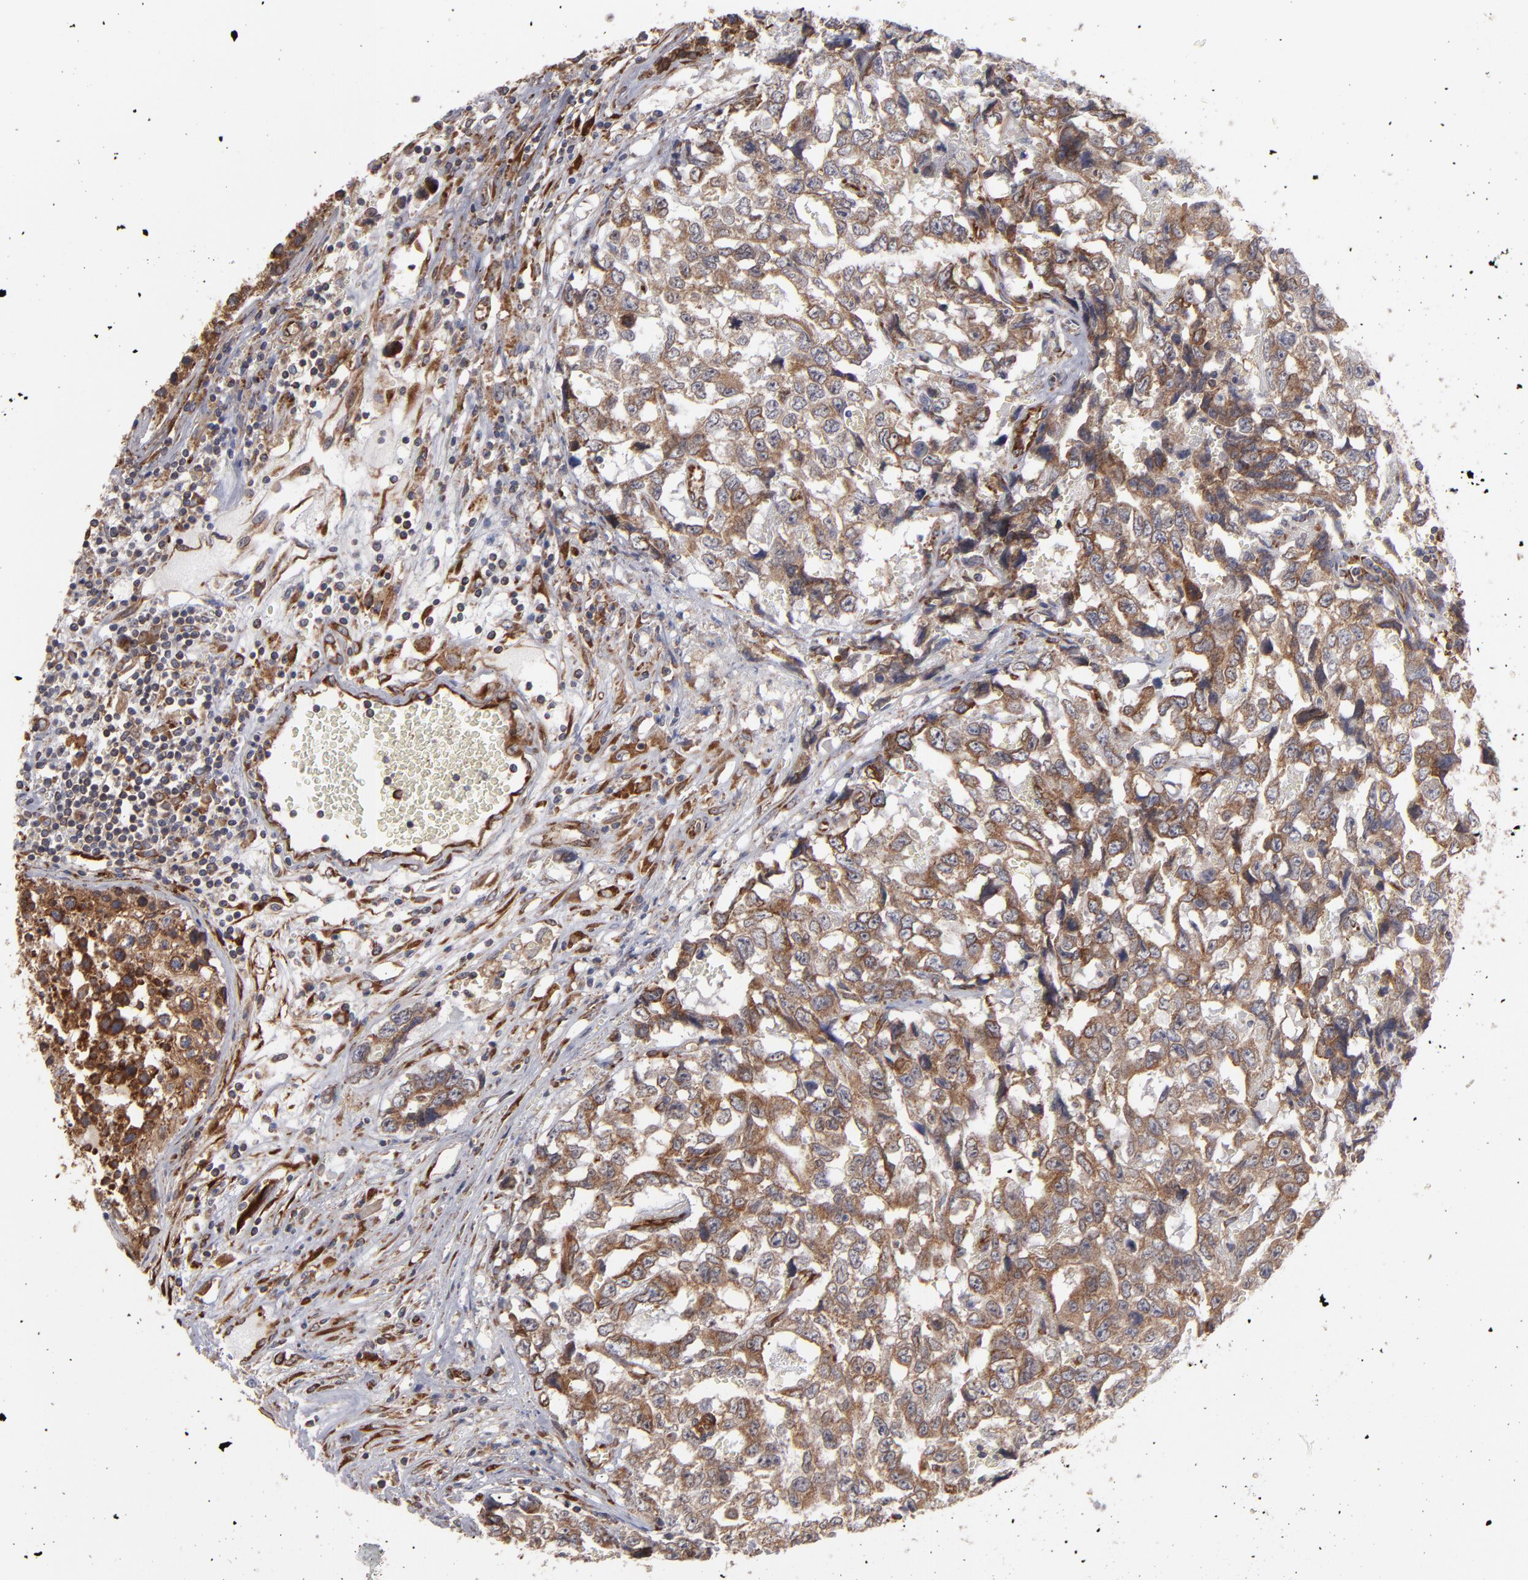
{"staining": {"intensity": "moderate", "quantity": ">75%", "location": "cytoplasmic/membranous"}, "tissue": "testis cancer", "cell_type": "Tumor cells", "image_type": "cancer", "snomed": [{"axis": "morphology", "description": "Carcinoma, Embryonal, NOS"}, {"axis": "topography", "description": "Testis"}], "caption": "A brown stain highlights moderate cytoplasmic/membranous staining of a protein in human embryonal carcinoma (testis) tumor cells.", "gene": "KTN1", "patient": {"sex": "male", "age": 31}}